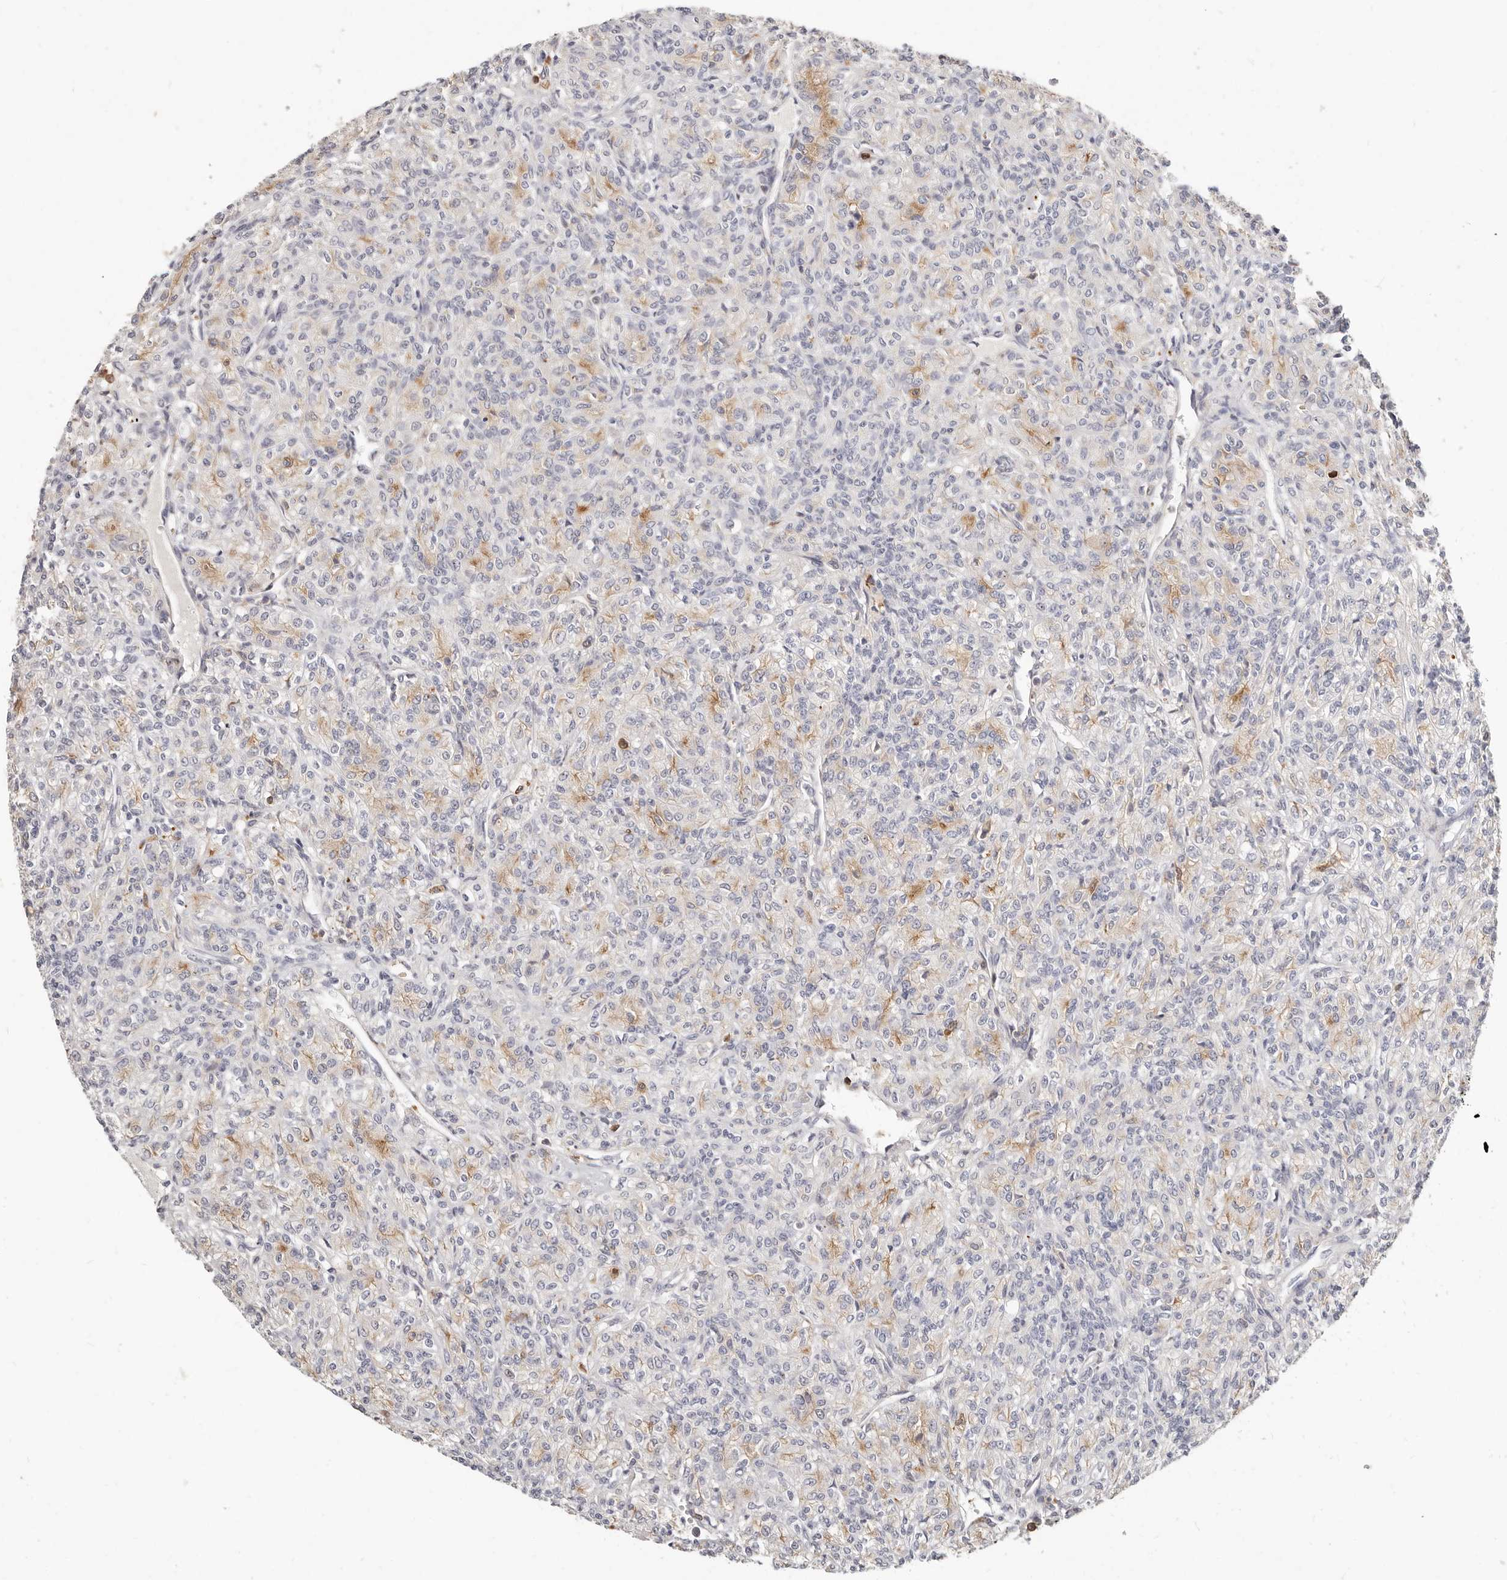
{"staining": {"intensity": "negative", "quantity": "none", "location": "none"}, "tissue": "renal cancer", "cell_type": "Tumor cells", "image_type": "cancer", "snomed": [{"axis": "morphology", "description": "Adenocarcinoma, NOS"}, {"axis": "topography", "description": "Kidney"}], "caption": "This is an immunohistochemistry (IHC) histopathology image of human renal cancer. There is no positivity in tumor cells.", "gene": "TMEM63B", "patient": {"sex": "male", "age": 77}}